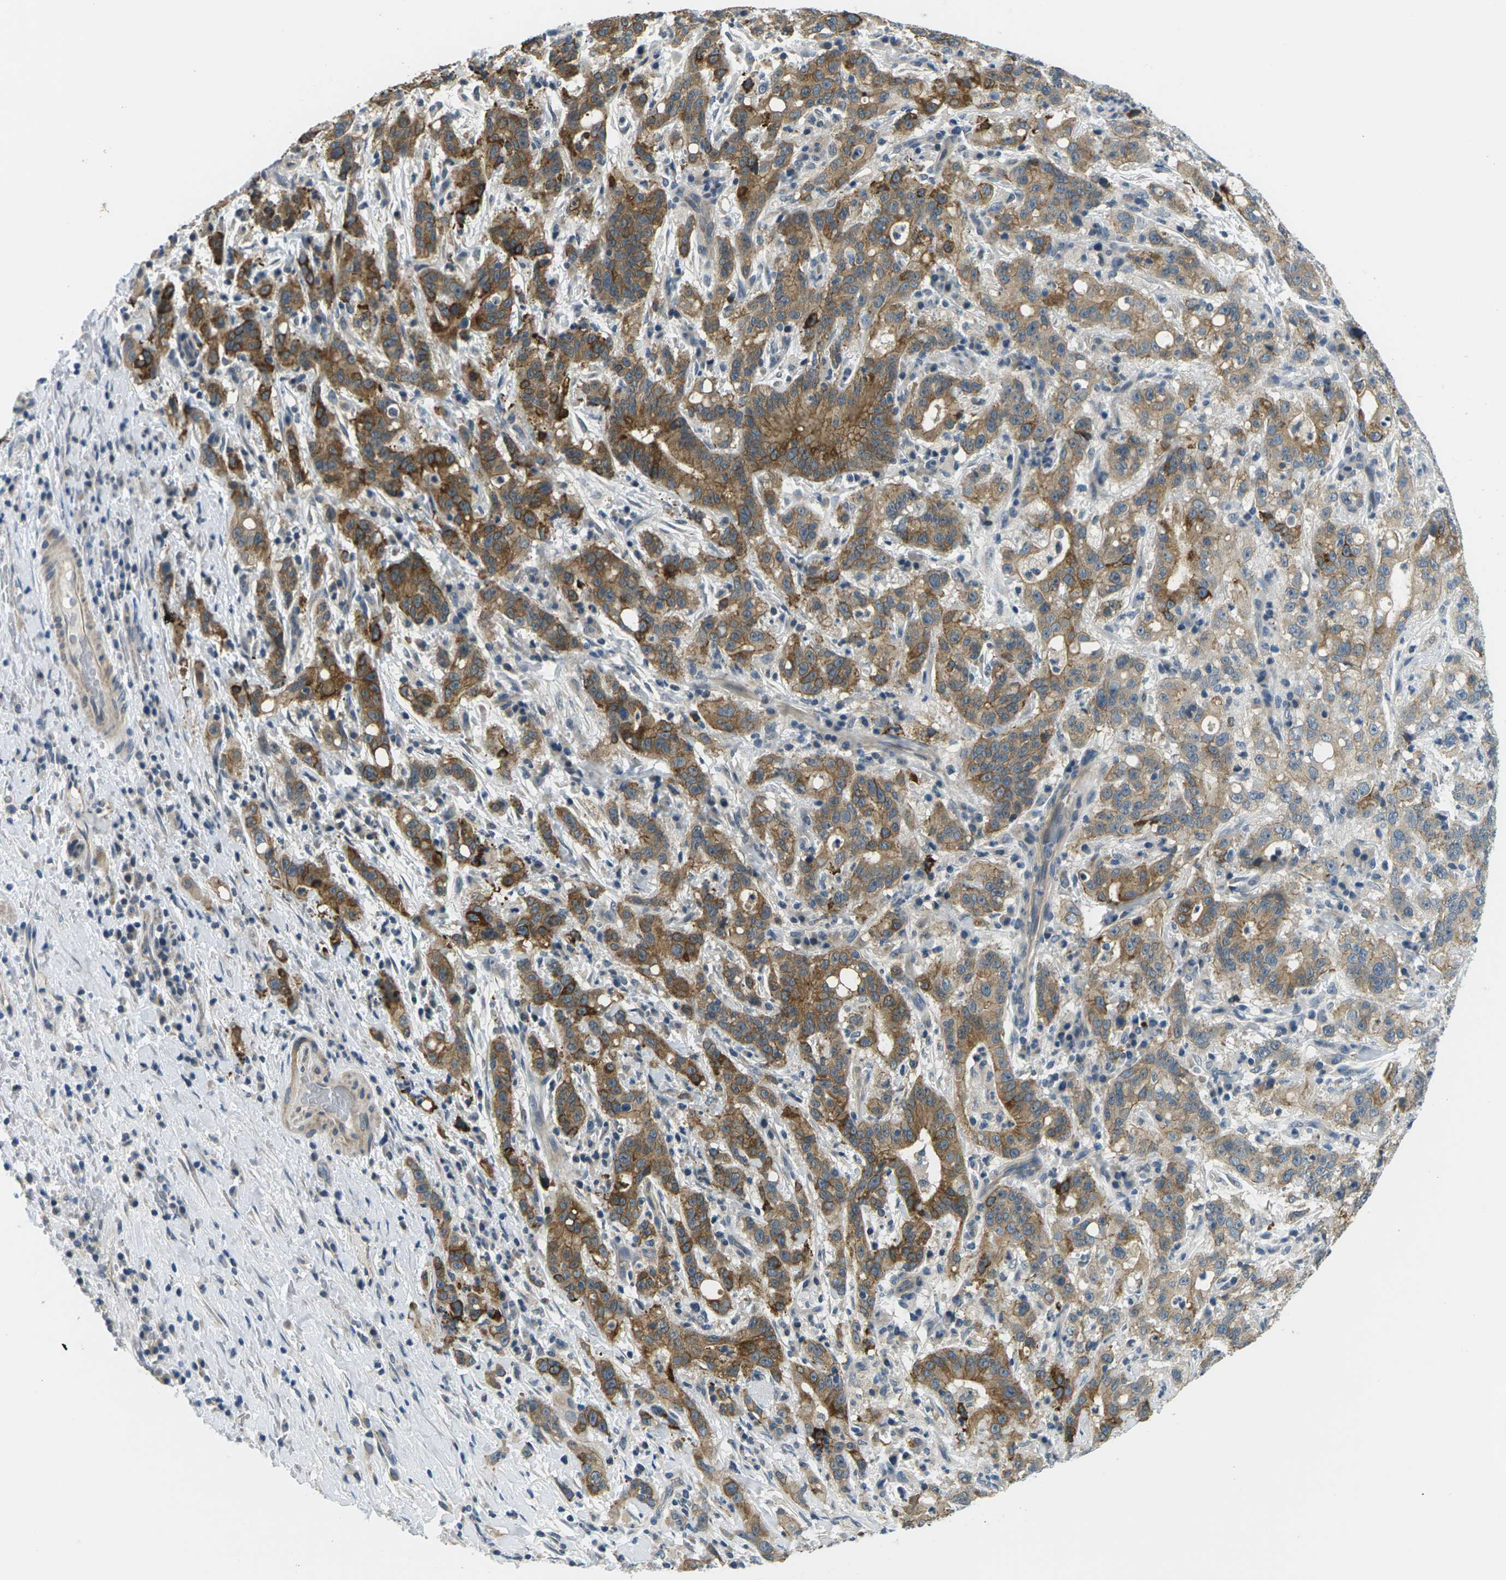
{"staining": {"intensity": "moderate", "quantity": ">75%", "location": "cytoplasmic/membranous"}, "tissue": "liver cancer", "cell_type": "Tumor cells", "image_type": "cancer", "snomed": [{"axis": "morphology", "description": "Cholangiocarcinoma"}, {"axis": "topography", "description": "Liver"}], "caption": "This is a histology image of immunohistochemistry staining of liver cancer, which shows moderate expression in the cytoplasmic/membranous of tumor cells.", "gene": "CTNND1", "patient": {"sex": "female", "age": 38}}